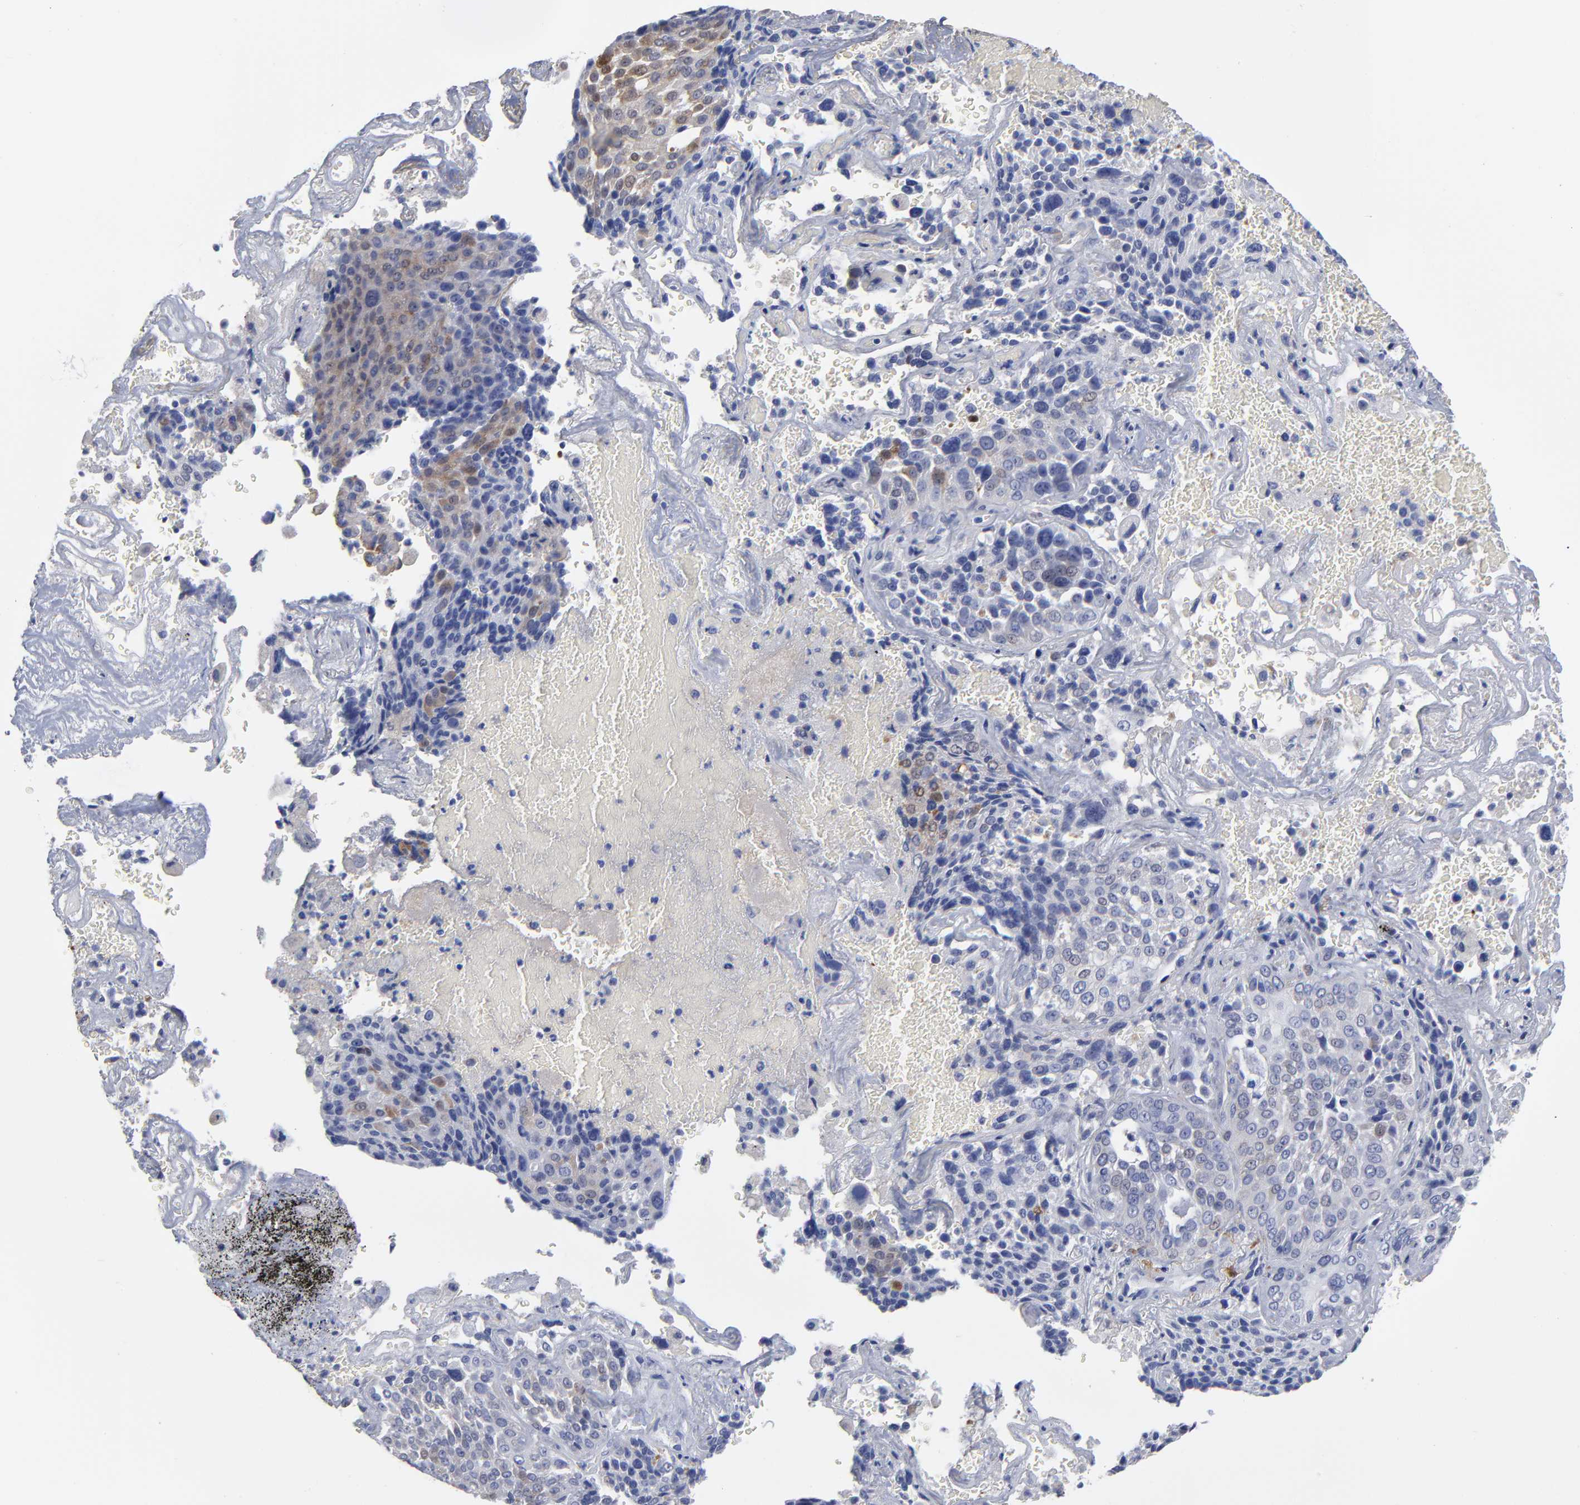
{"staining": {"intensity": "weak", "quantity": "<25%", "location": "cytoplasmic/membranous"}, "tissue": "lung cancer", "cell_type": "Tumor cells", "image_type": "cancer", "snomed": [{"axis": "morphology", "description": "Squamous cell carcinoma, NOS"}, {"axis": "topography", "description": "Lung"}], "caption": "Tumor cells are negative for protein expression in human squamous cell carcinoma (lung).", "gene": "PTP4A1", "patient": {"sex": "male", "age": 54}}